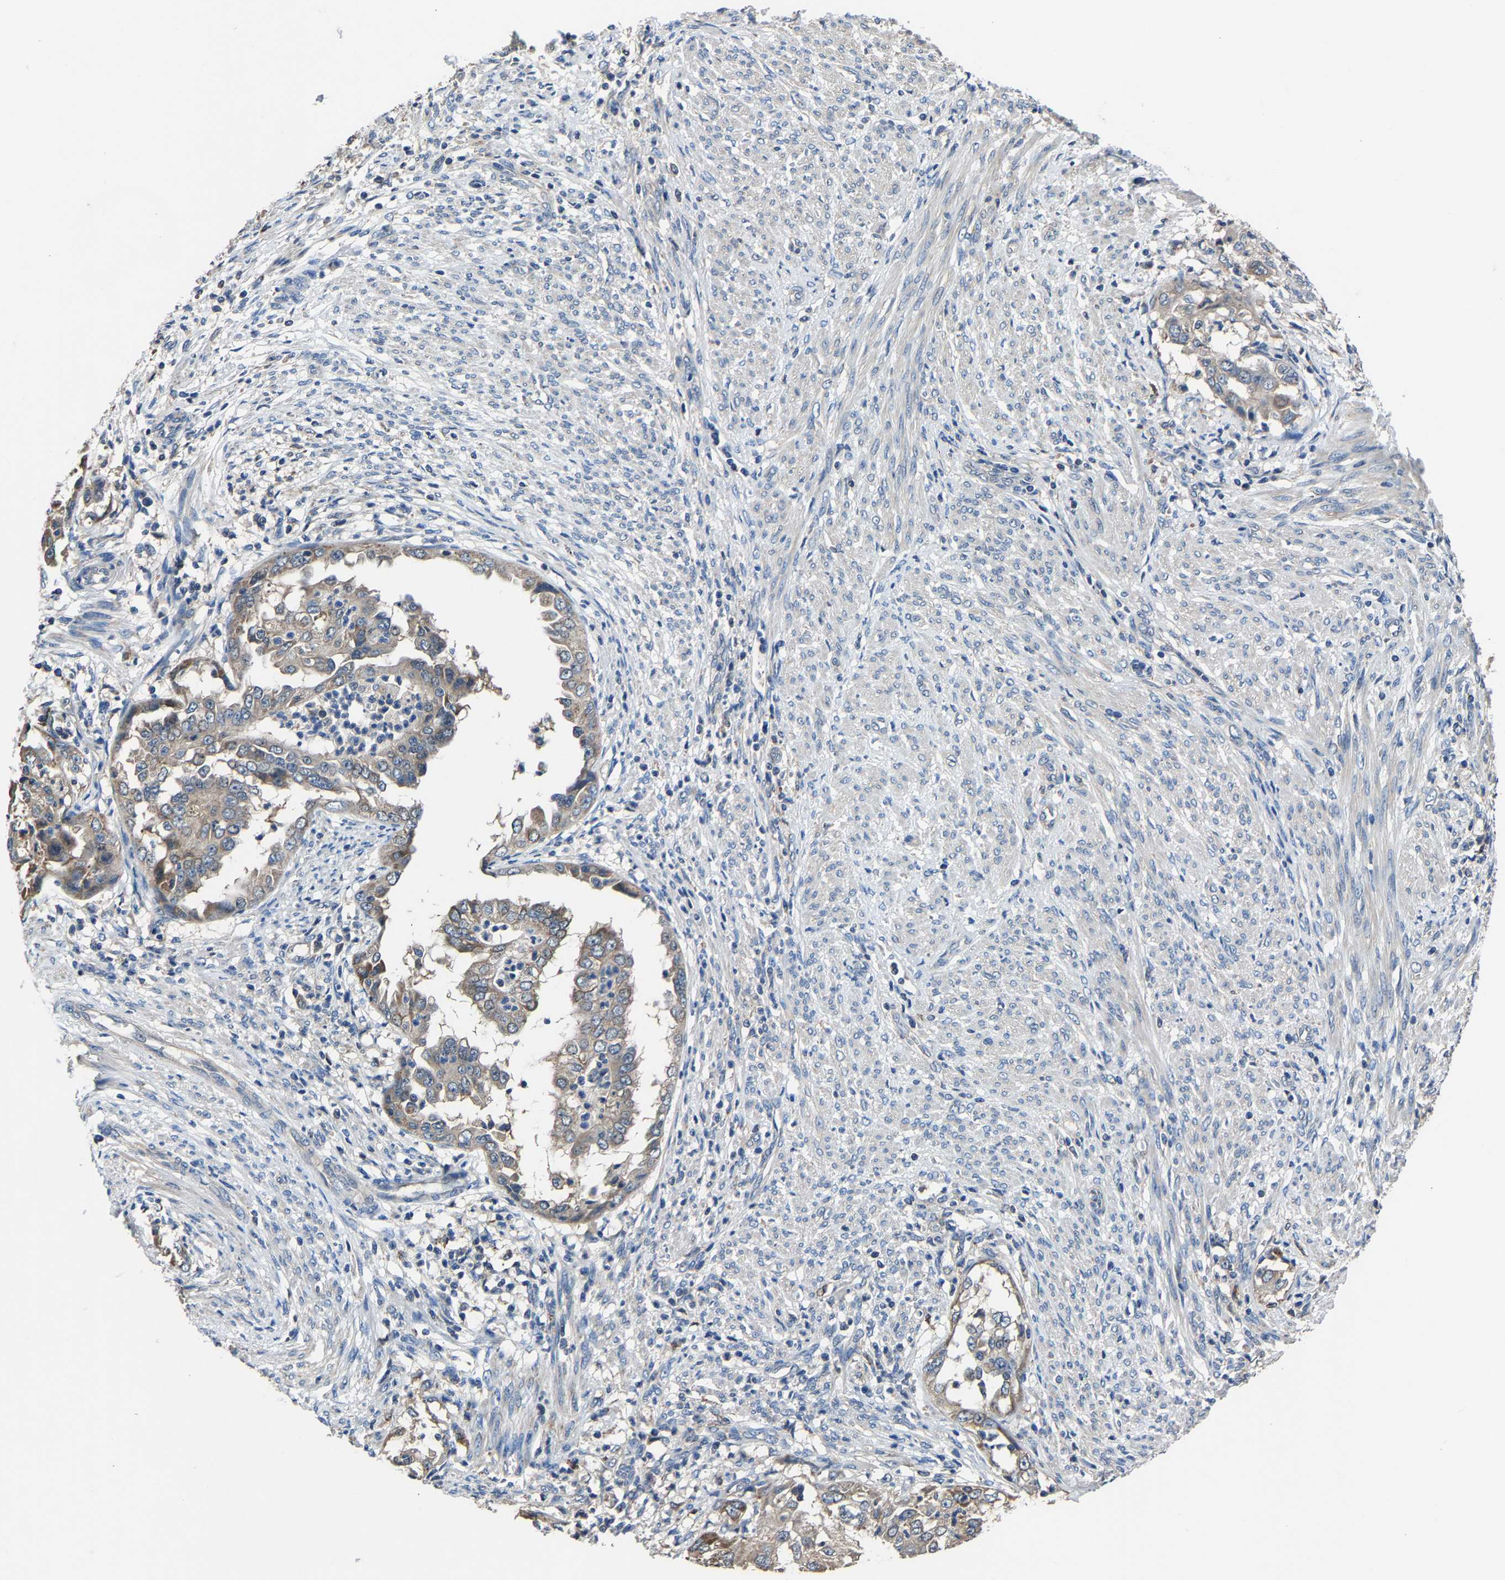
{"staining": {"intensity": "weak", "quantity": ">75%", "location": "cytoplasmic/membranous"}, "tissue": "endometrial cancer", "cell_type": "Tumor cells", "image_type": "cancer", "snomed": [{"axis": "morphology", "description": "Adenocarcinoma, NOS"}, {"axis": "topography", "description": "Endometrium"}], "caption": "High-magnification brightfield microscopy of adenocarcinoma (endometrial) stained with DAB (brown) and counterstained with hematoxylin (blue). tumor cells exhibit weak cytoplasmic/membranous staining is appreciated in approximately>75% of cells.", "gene": "STRBP", "patient": {"sex": "female", "age": 85}}